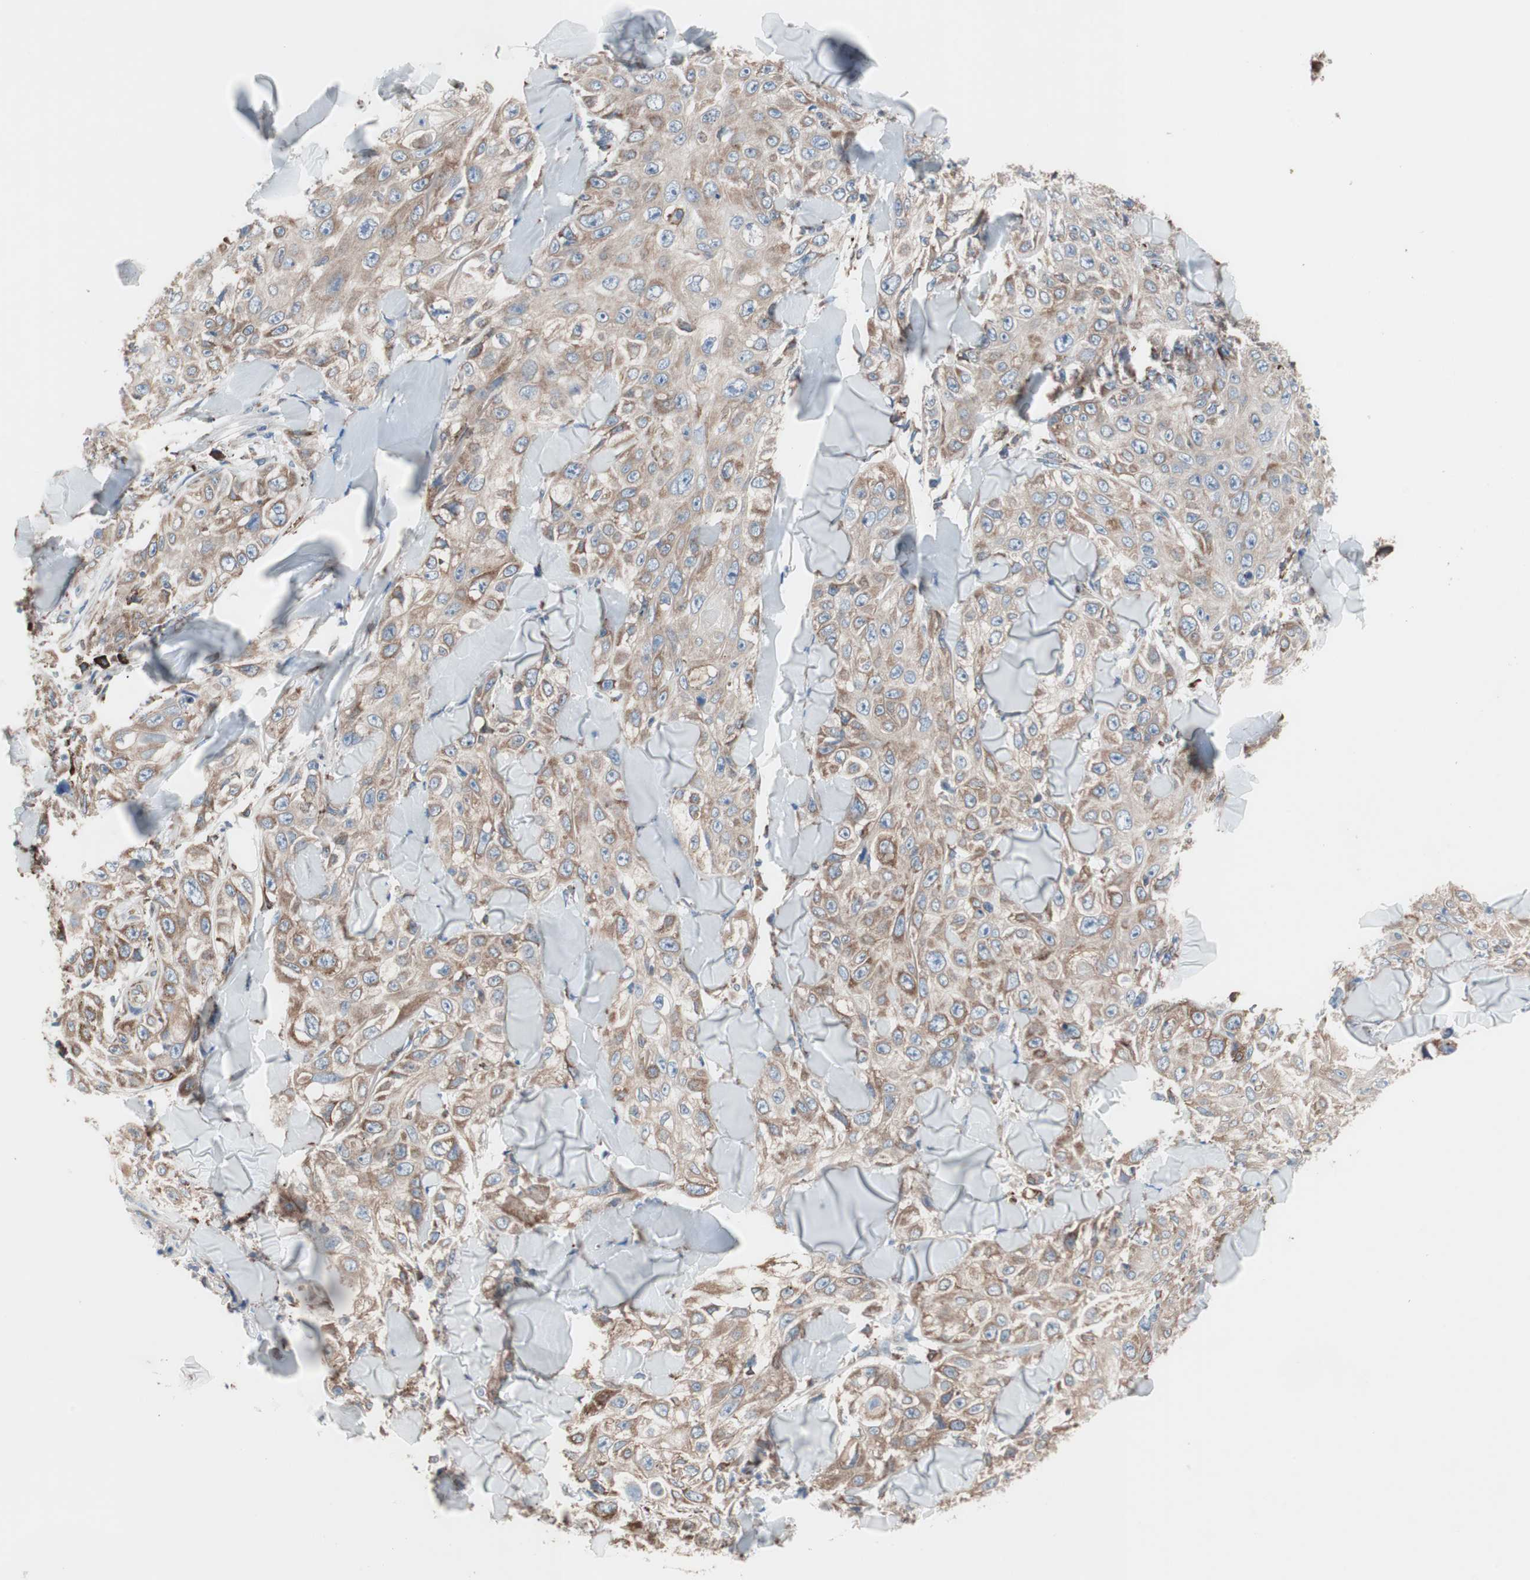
{"staining": {"intensity": "moderate", "quantity": ">75%", "location": "cytoplasmic/membranous"}, "tissue": "skin cancer", "cell_type": "Tumor cells", "image_type": "cancer", "snomed": [{"axis": "morphology", "description": "Squamous cell carcinoma, NOS"}, {"axis": "topography", "description": "Skin"}], "caption": "Tumor cells show medium levels of moderate cytoplasmic/membranous expression in approximately >75% of cells in human skin squamous cell carcinoma.", "gene": "SLC27A4", "patient": {"sex": "male", "age": 86}}